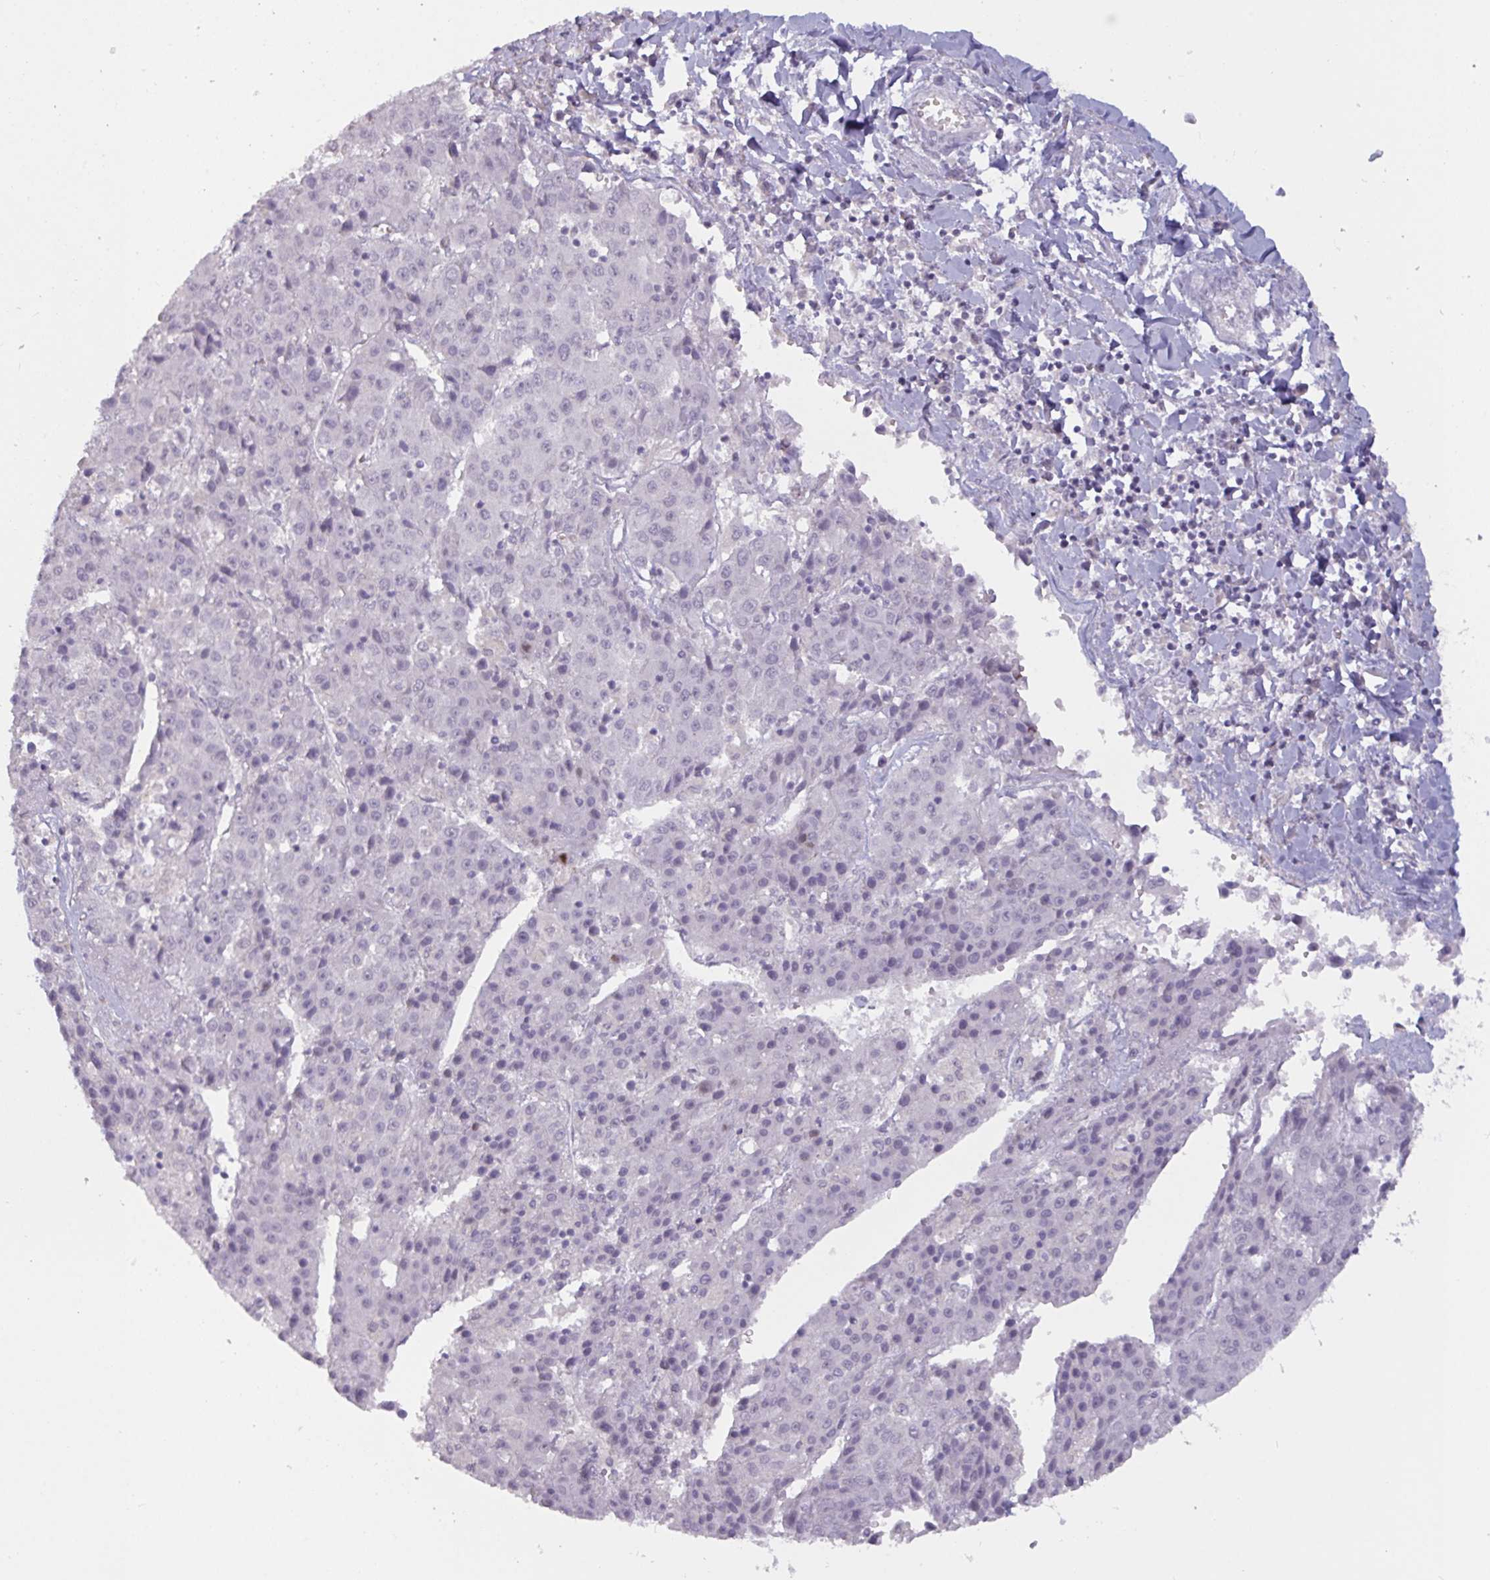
{"staining": {"intensity": "negative", "quantity": "none", "location": "none"}, "tissue": "liver cancer", "cell_type": "Tumor cells", "image_type": "cancer", "snomed": [{"axis": "morphology", "description": "Carcinoma, Hepatocellular, NOS"}, {"axis": "topography", "description": "Liver"}], "caption": "Liver cancer (hepatocellular carcinoma) was stained to show a protein in brown. There is no significant positivity in tumor cells.", "gene": "RFPL4B", "patient": {"sex": "female", "age": 53}}